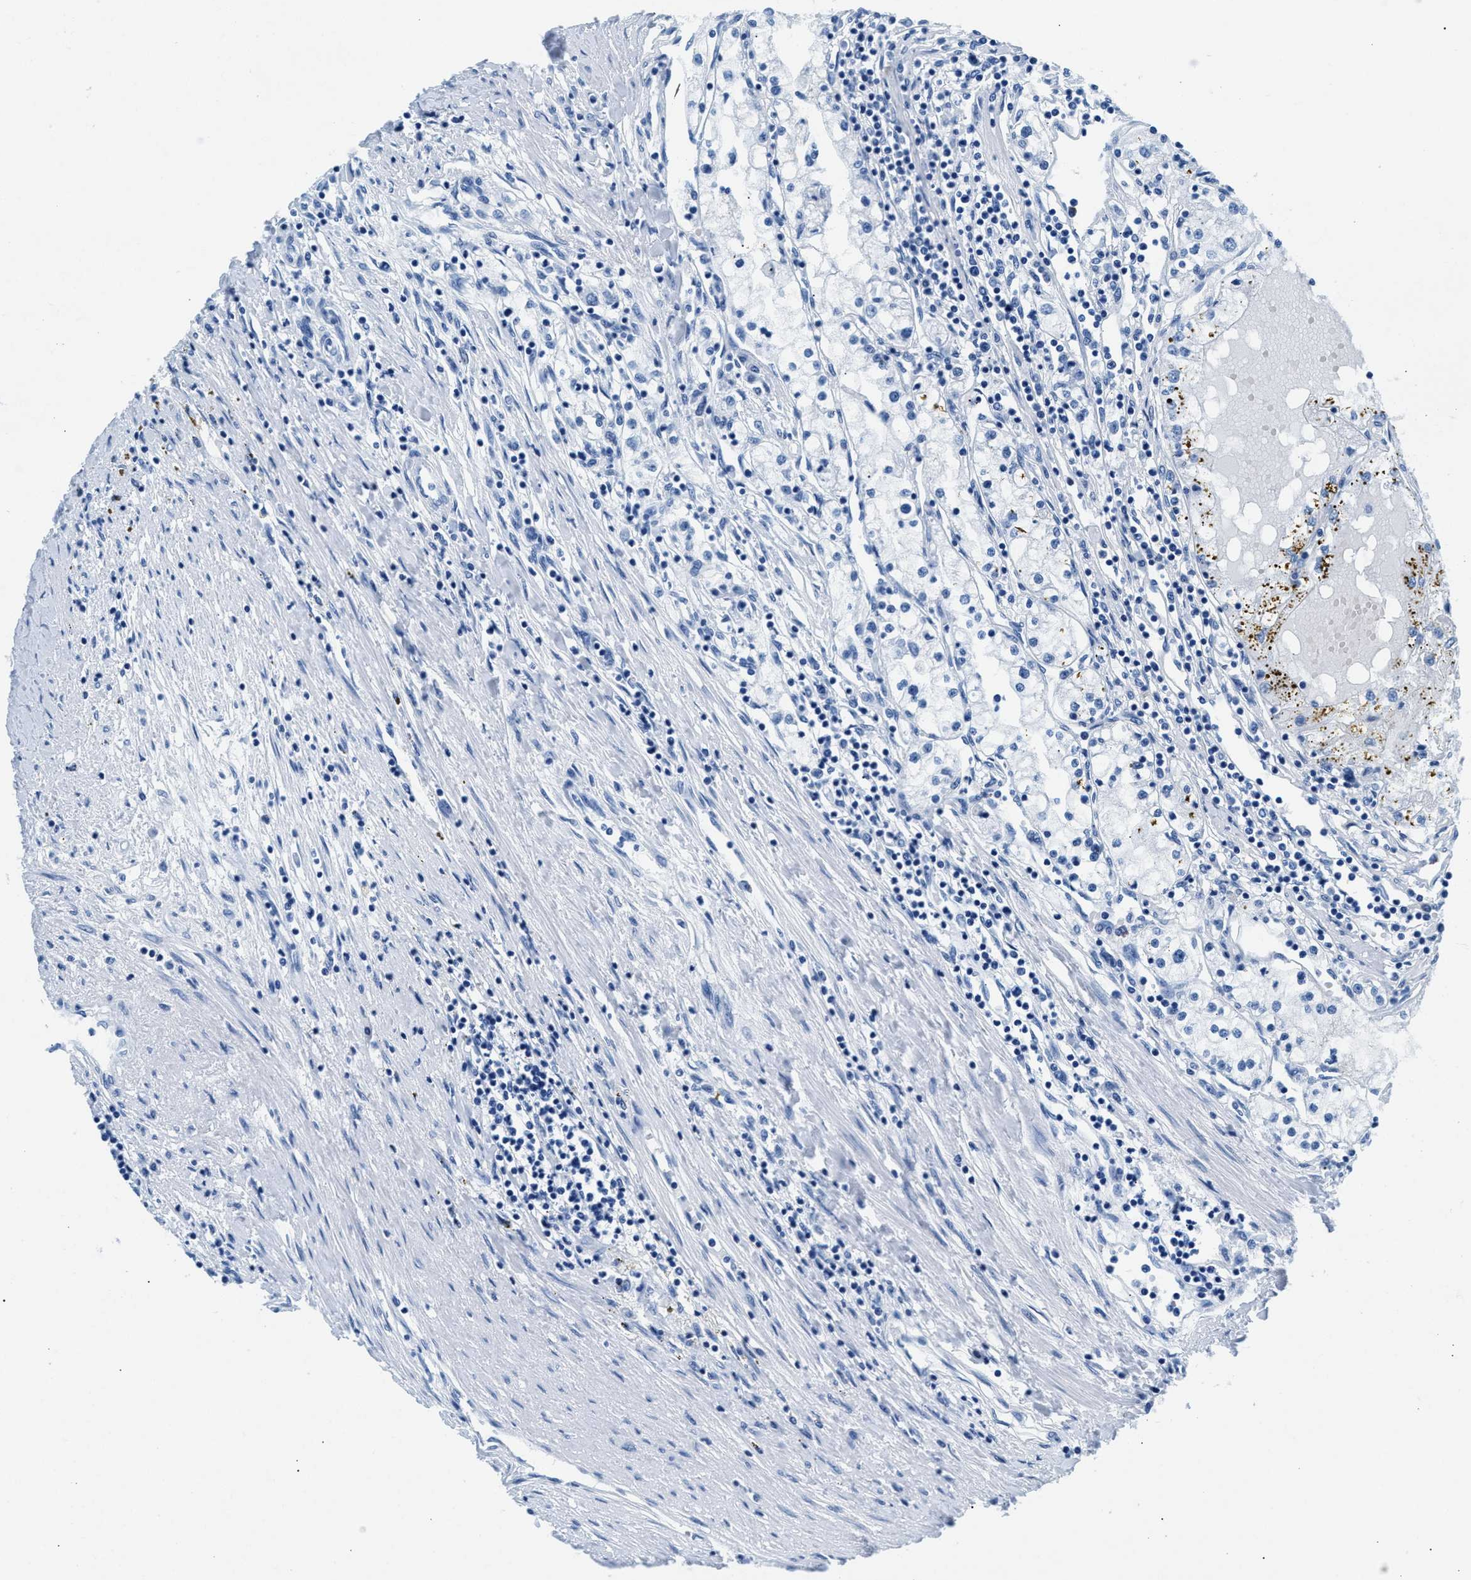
{"staining": {"intensity": "negative", "quantity": "none", "location": "none"}, "tissue": "renal cancer", "cell_type": "Tumor cells", "image_type": "cancer", "snomed": [{"axis": "morphology", "description": "Adenocarcinoma, NOS"}, {"axis": "topography", "description": "Kidney"}], "caption": "There is no significant positivity in tumor cells of renal cancer (adenocarcinoma).", "gene": "CPS1", "patient": {"sex": "male", "age": 68}}